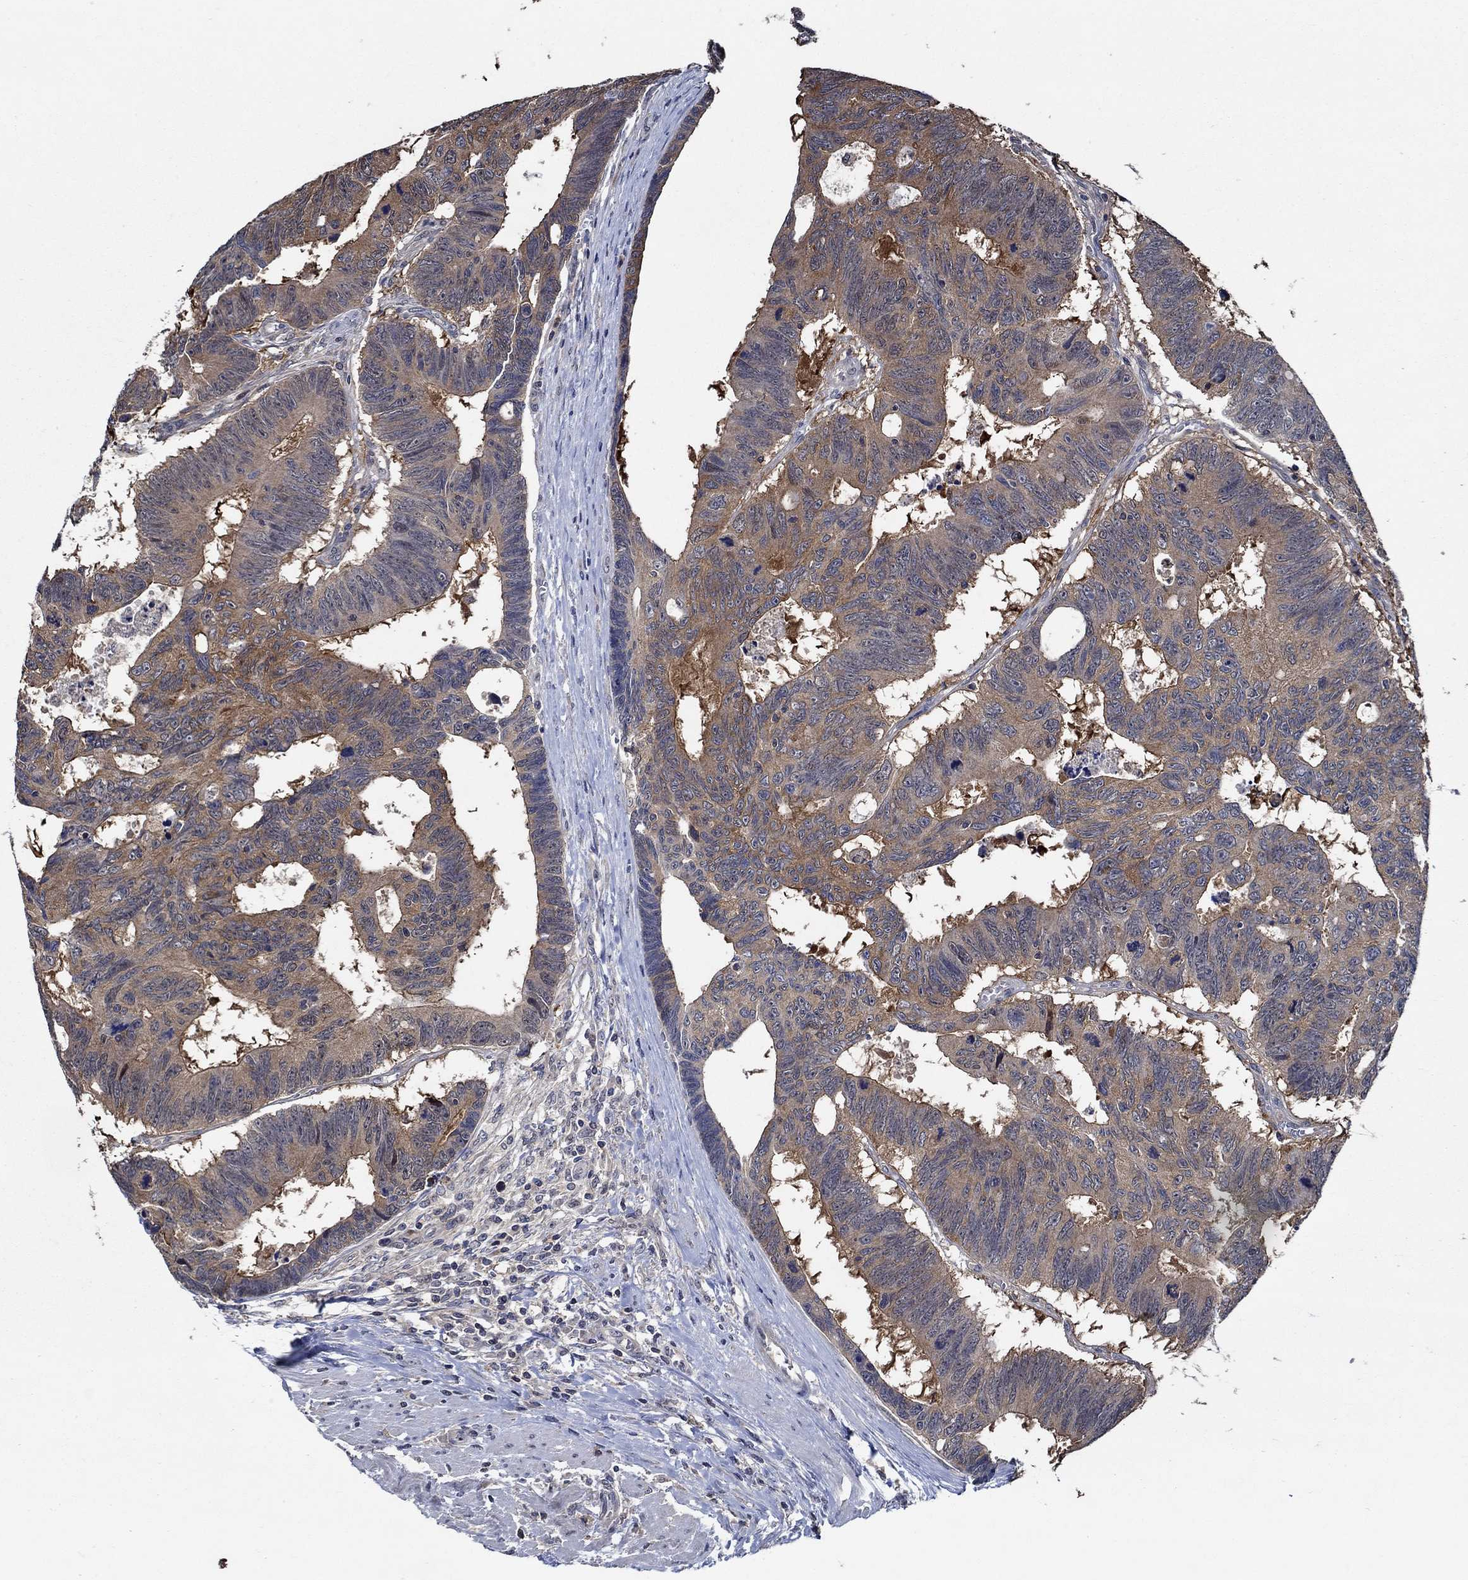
{"staining": {"intensity": "moderate", "quantity": "25%-75%", "location": "cytoplasmic/membranous"}, "tissue": "colorectal cancer", "cell_type": "Tumor cells", "image_type": "cancer", "snomed": [{"axis": "morphology", "description": "Adenocarcinoma, NOS"}, {"axis": "topography", "description": "Colon"}], "caption": "This photomicrograph exhibits immunohistochemistry staining of colorectal cancer, with medium moderate cytoplasmic/membranous positivity in approximately 25%-75% of tumor cells.", "gene": "DACT1", "patient": {"sex": "female", "age": 77}}